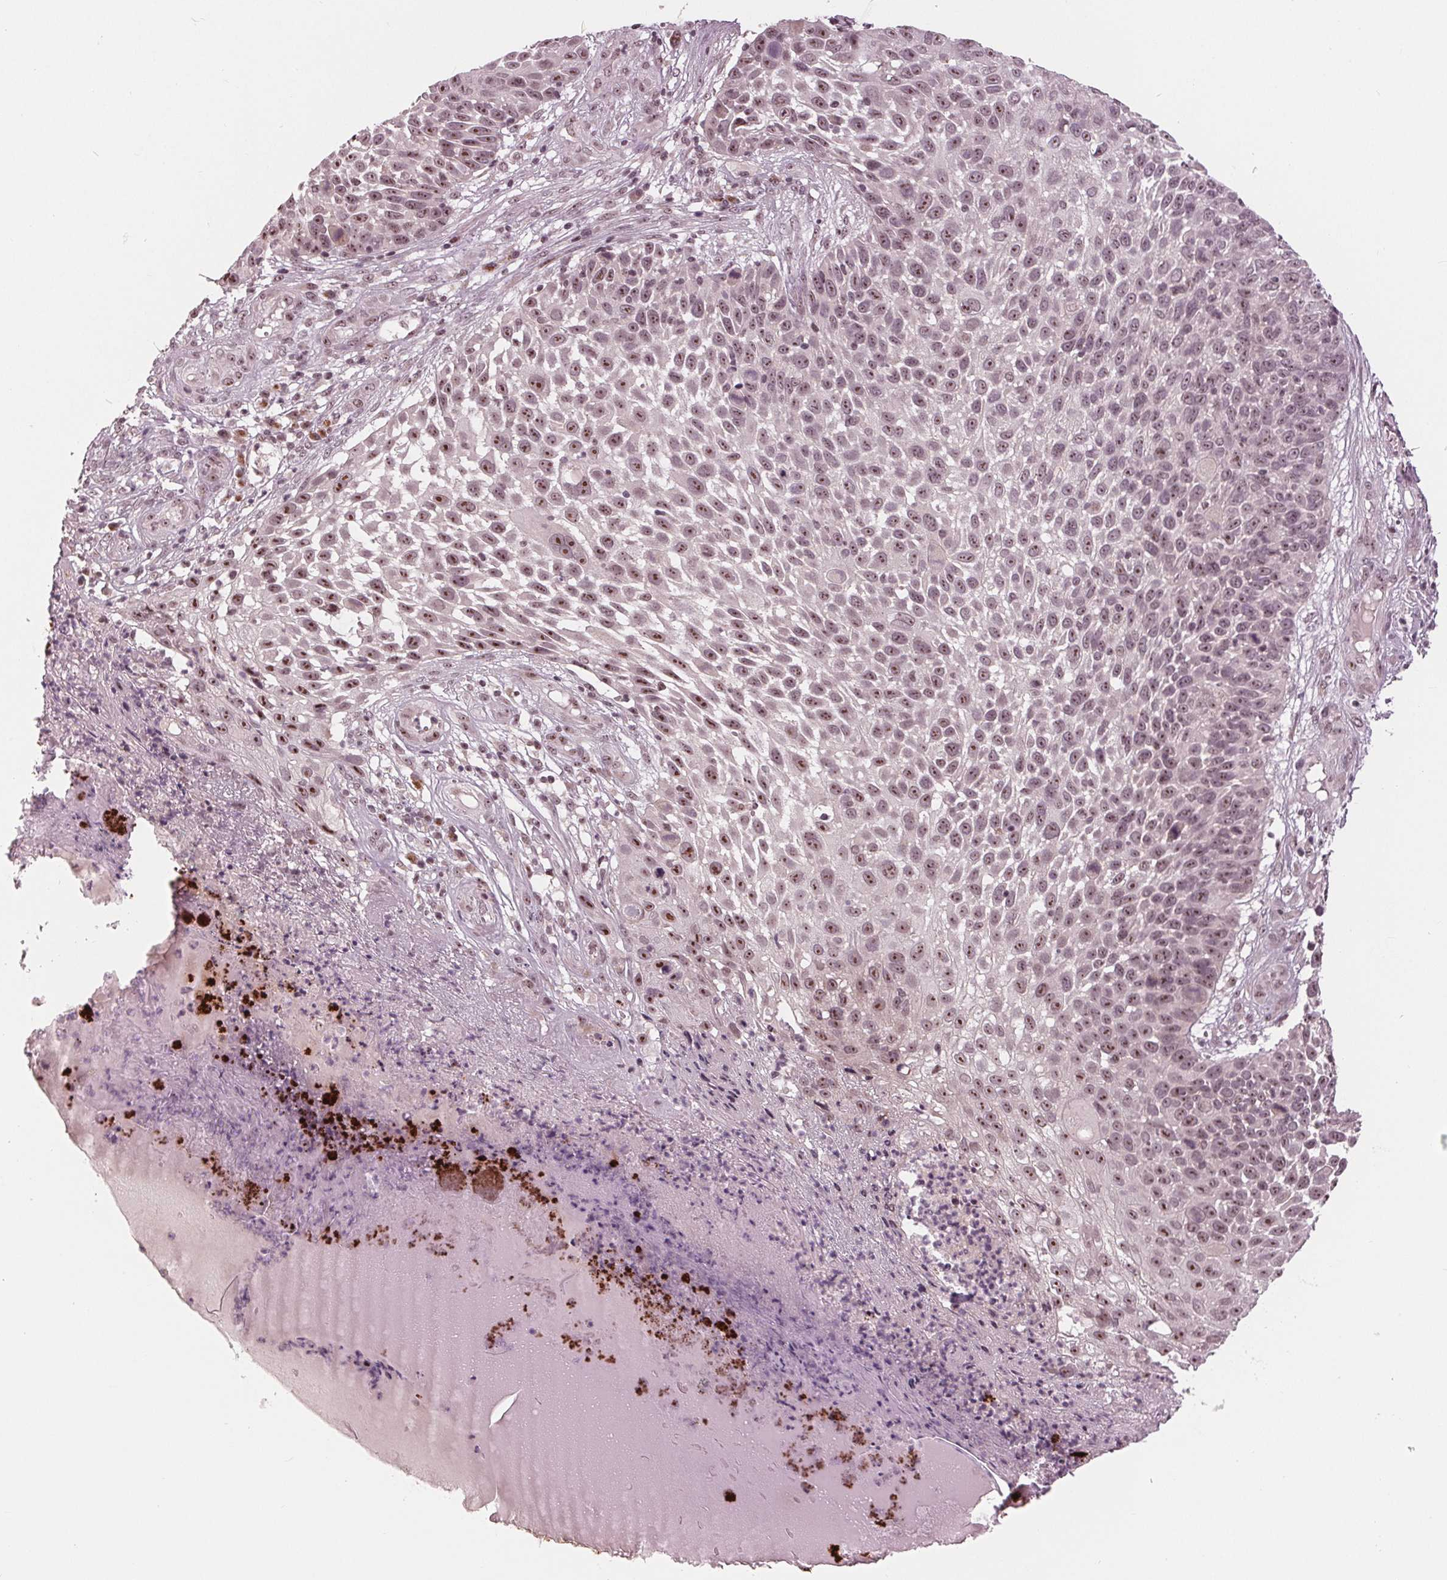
{"staining": {"intensity": "moderate", "quantity": ">75%", "location": "nuclear"}, "tissue": "skin cancer", "cell_type": "Tumor cells", "image_type": "cancer", "snomed": [{"axis": "morphology", "description": "Squamous cell carcinoma, NOS"}, {"axis": "topography", "description": "Skin"}], "caption": "Immunohistochemical staining of skin cancer demonstrates medium levels of moderate nuclear positivity in approximately >75% of tumor cells. The protein of interest is stained brown, and the nuclei are stained in blue (DAB (3,3'-diaminobenzidine) IHC with brightfield microscopy, high magnification).", "gene": "SLX4", "patient": {"sex": "male", "age": 92}}